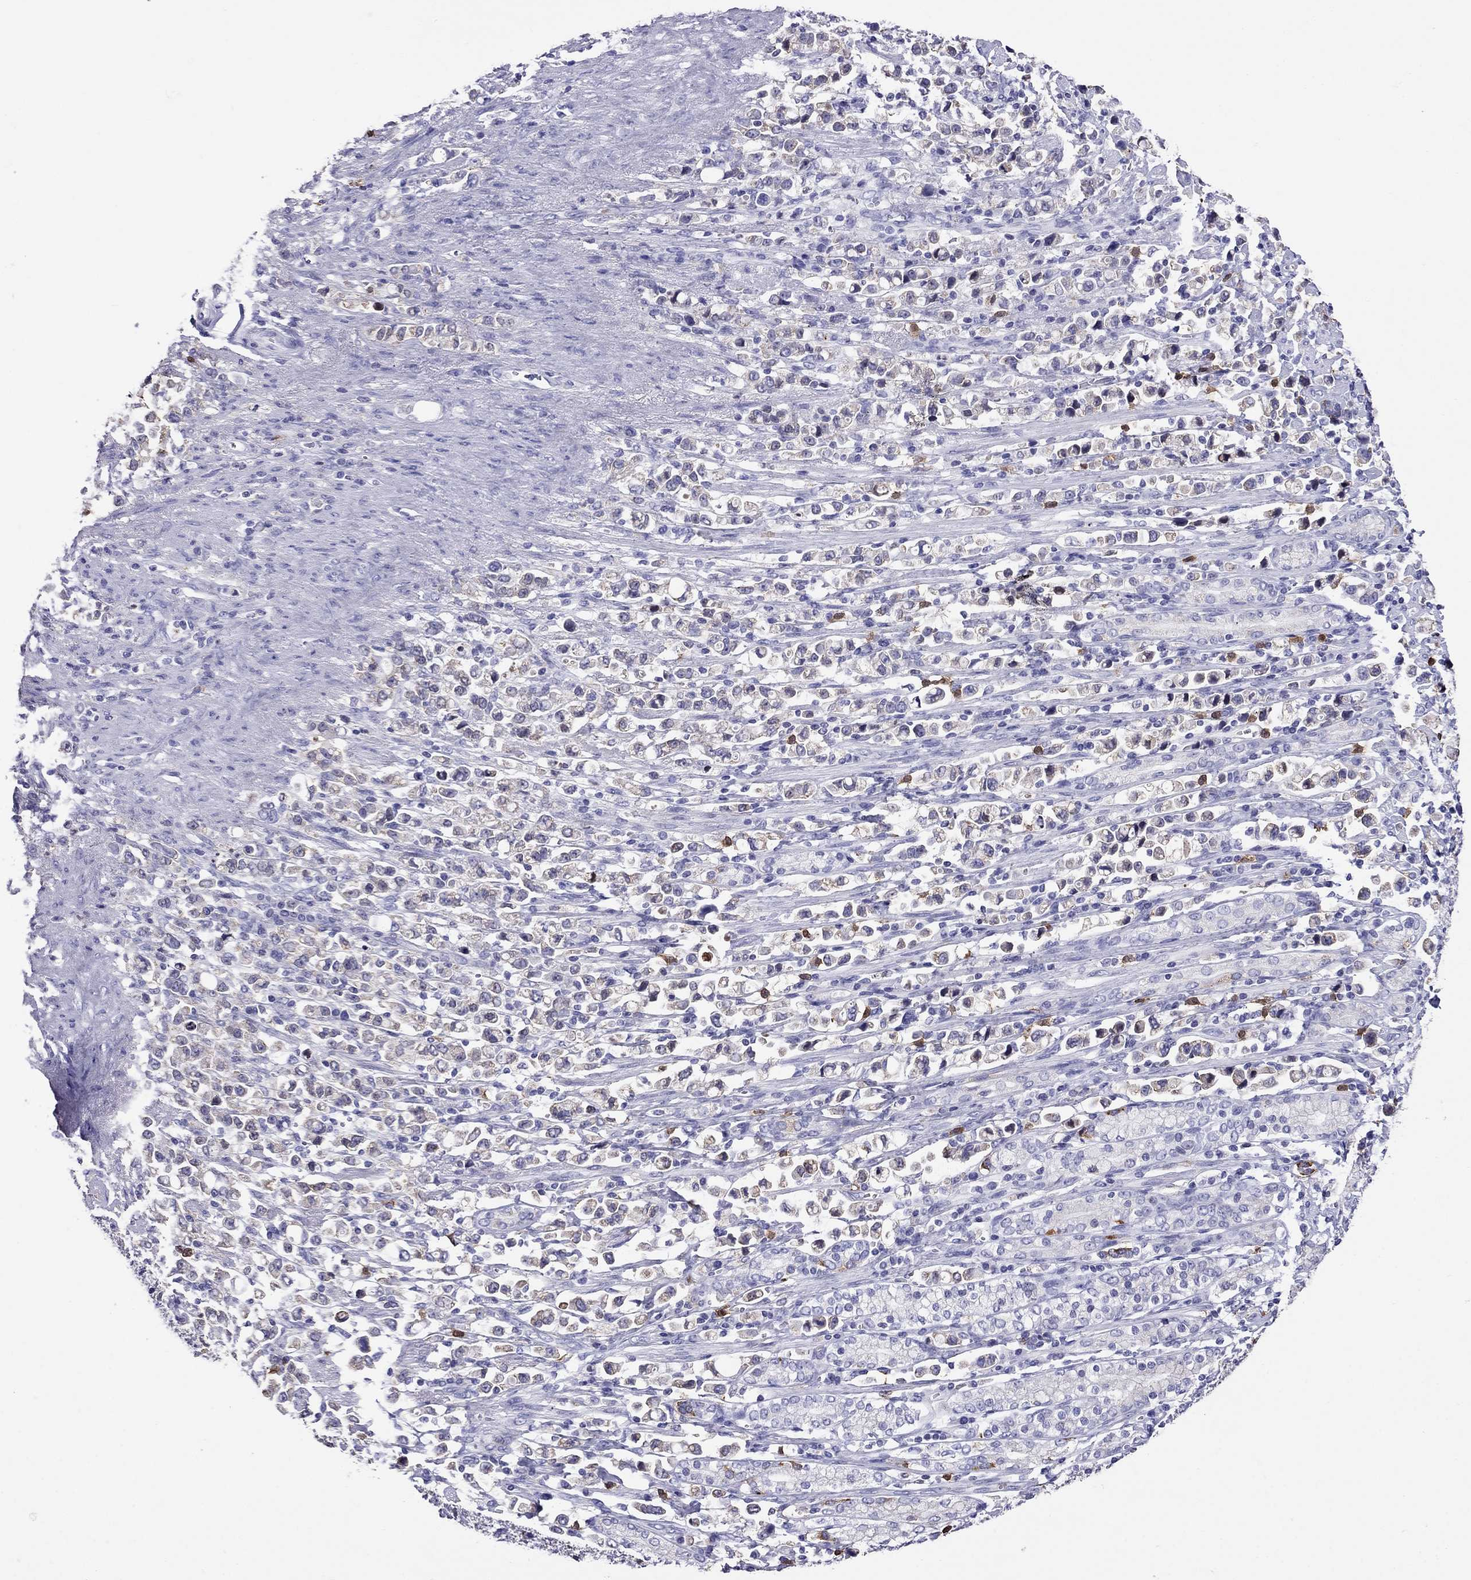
{"staining": {"intensity": "negative", "quantity": "none", "location": "none"}, "tissue": "stomach cancer", "cell_type": "Tumor cells", "image_type": "cancer", "snomed": [{"axis": "morphology", "description": "Adenocarcinoma, NOS"}, {"axis": "topography", "description": "Stomach"}], "caption": "Tumor cells are negative for protein expression in human stomach cancer (adenocarcinoma).", "gene": "SCG2", "patient": {"sex": "male", "age": 63}}